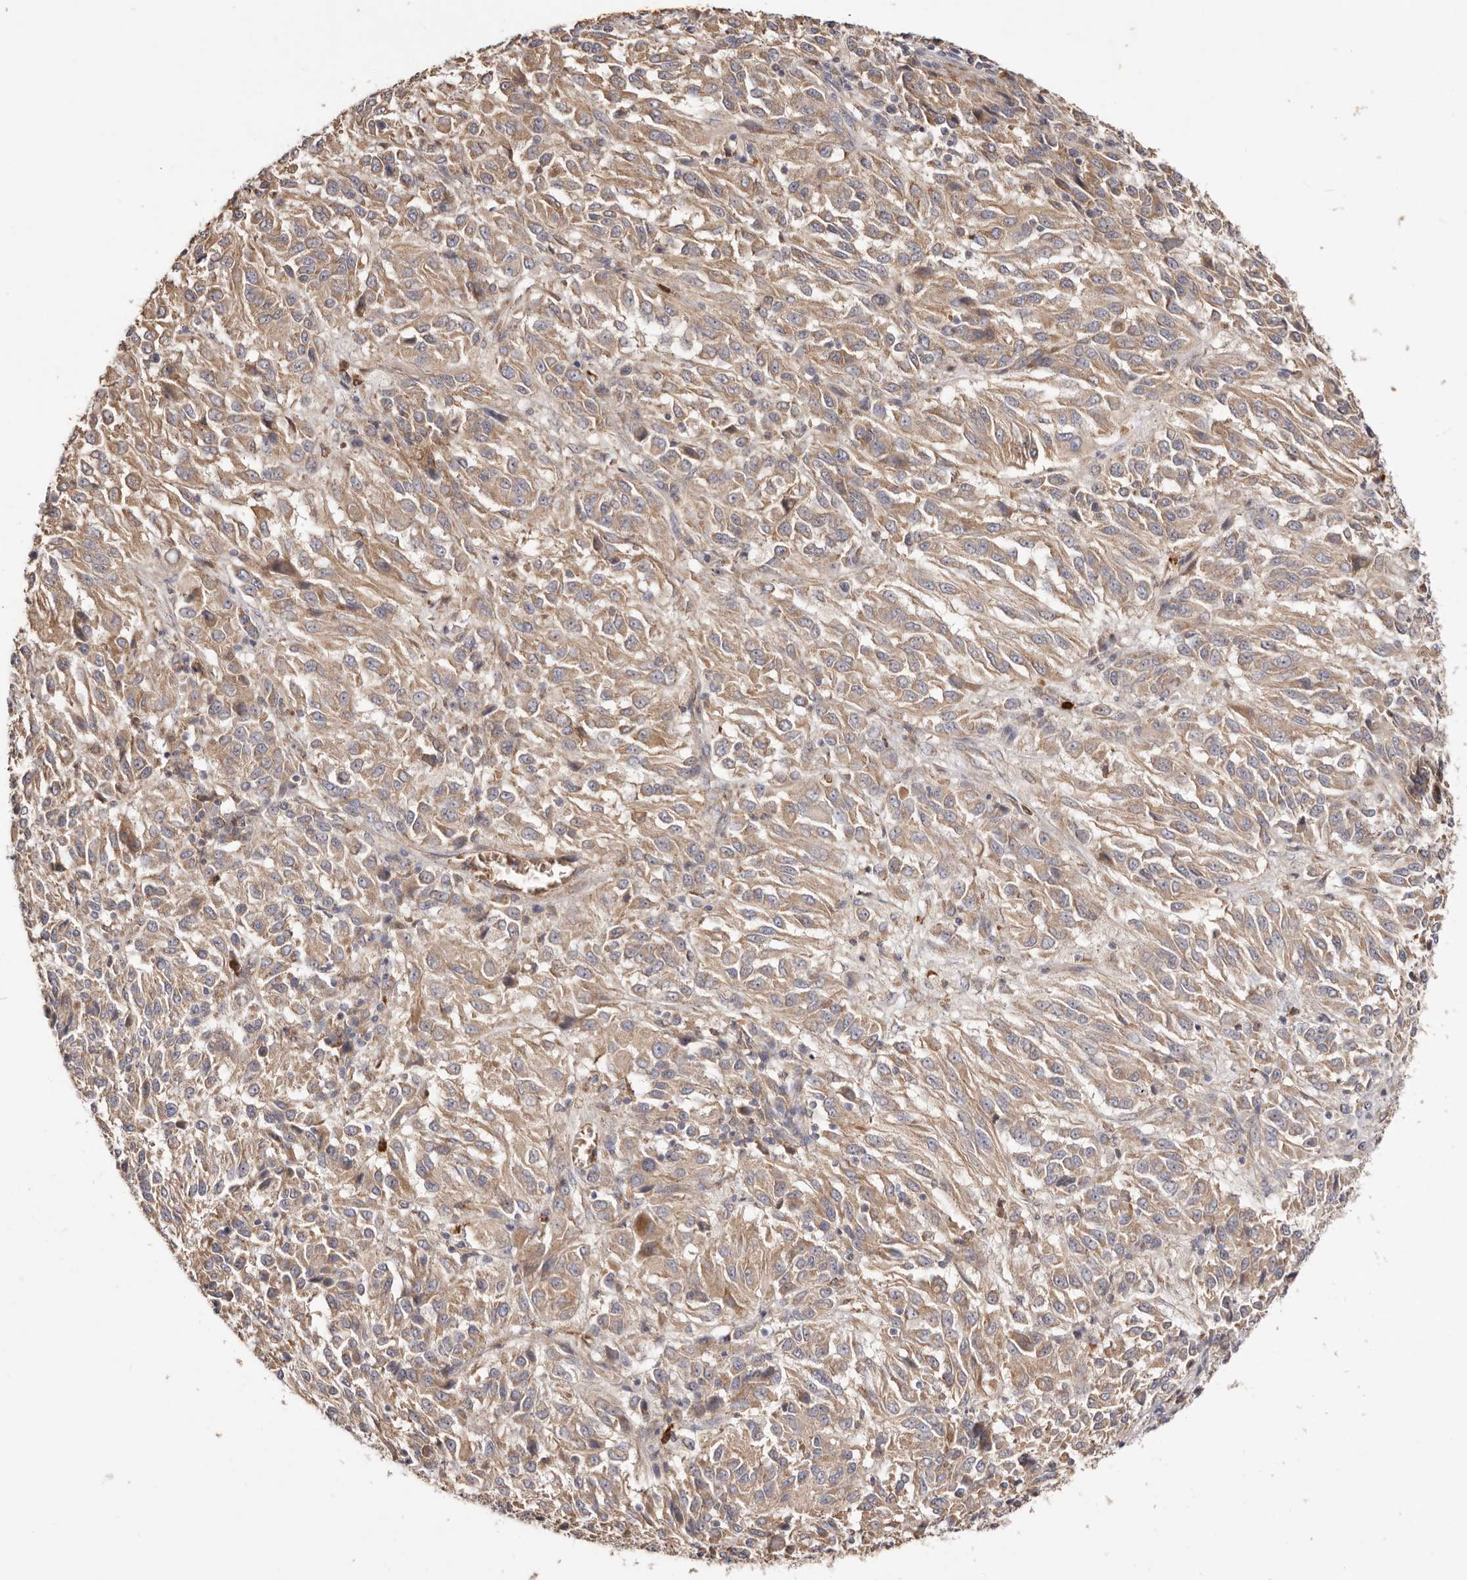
{"staining": {"intensity": "weak", "quantity": ">75%", "location": "cytoplasmic/membranous"}, "tissue": "melanoma", "cell_type": "Tumor cells", "image_type": "cancer", "snomed": [{"axis": "morphology", "description": "Malignant melanoma, Metastatic site"}, {"axis": "topography", "description": "Lung"}], "caption": "Human malignant melanoma (metastatic site) stained with a brown dye shows weak cytoplasmic/membranous positive expression in about >75% of tumor cells.", "gene": "LRRC25", "patient": {"sex": "male", "age": 64}}